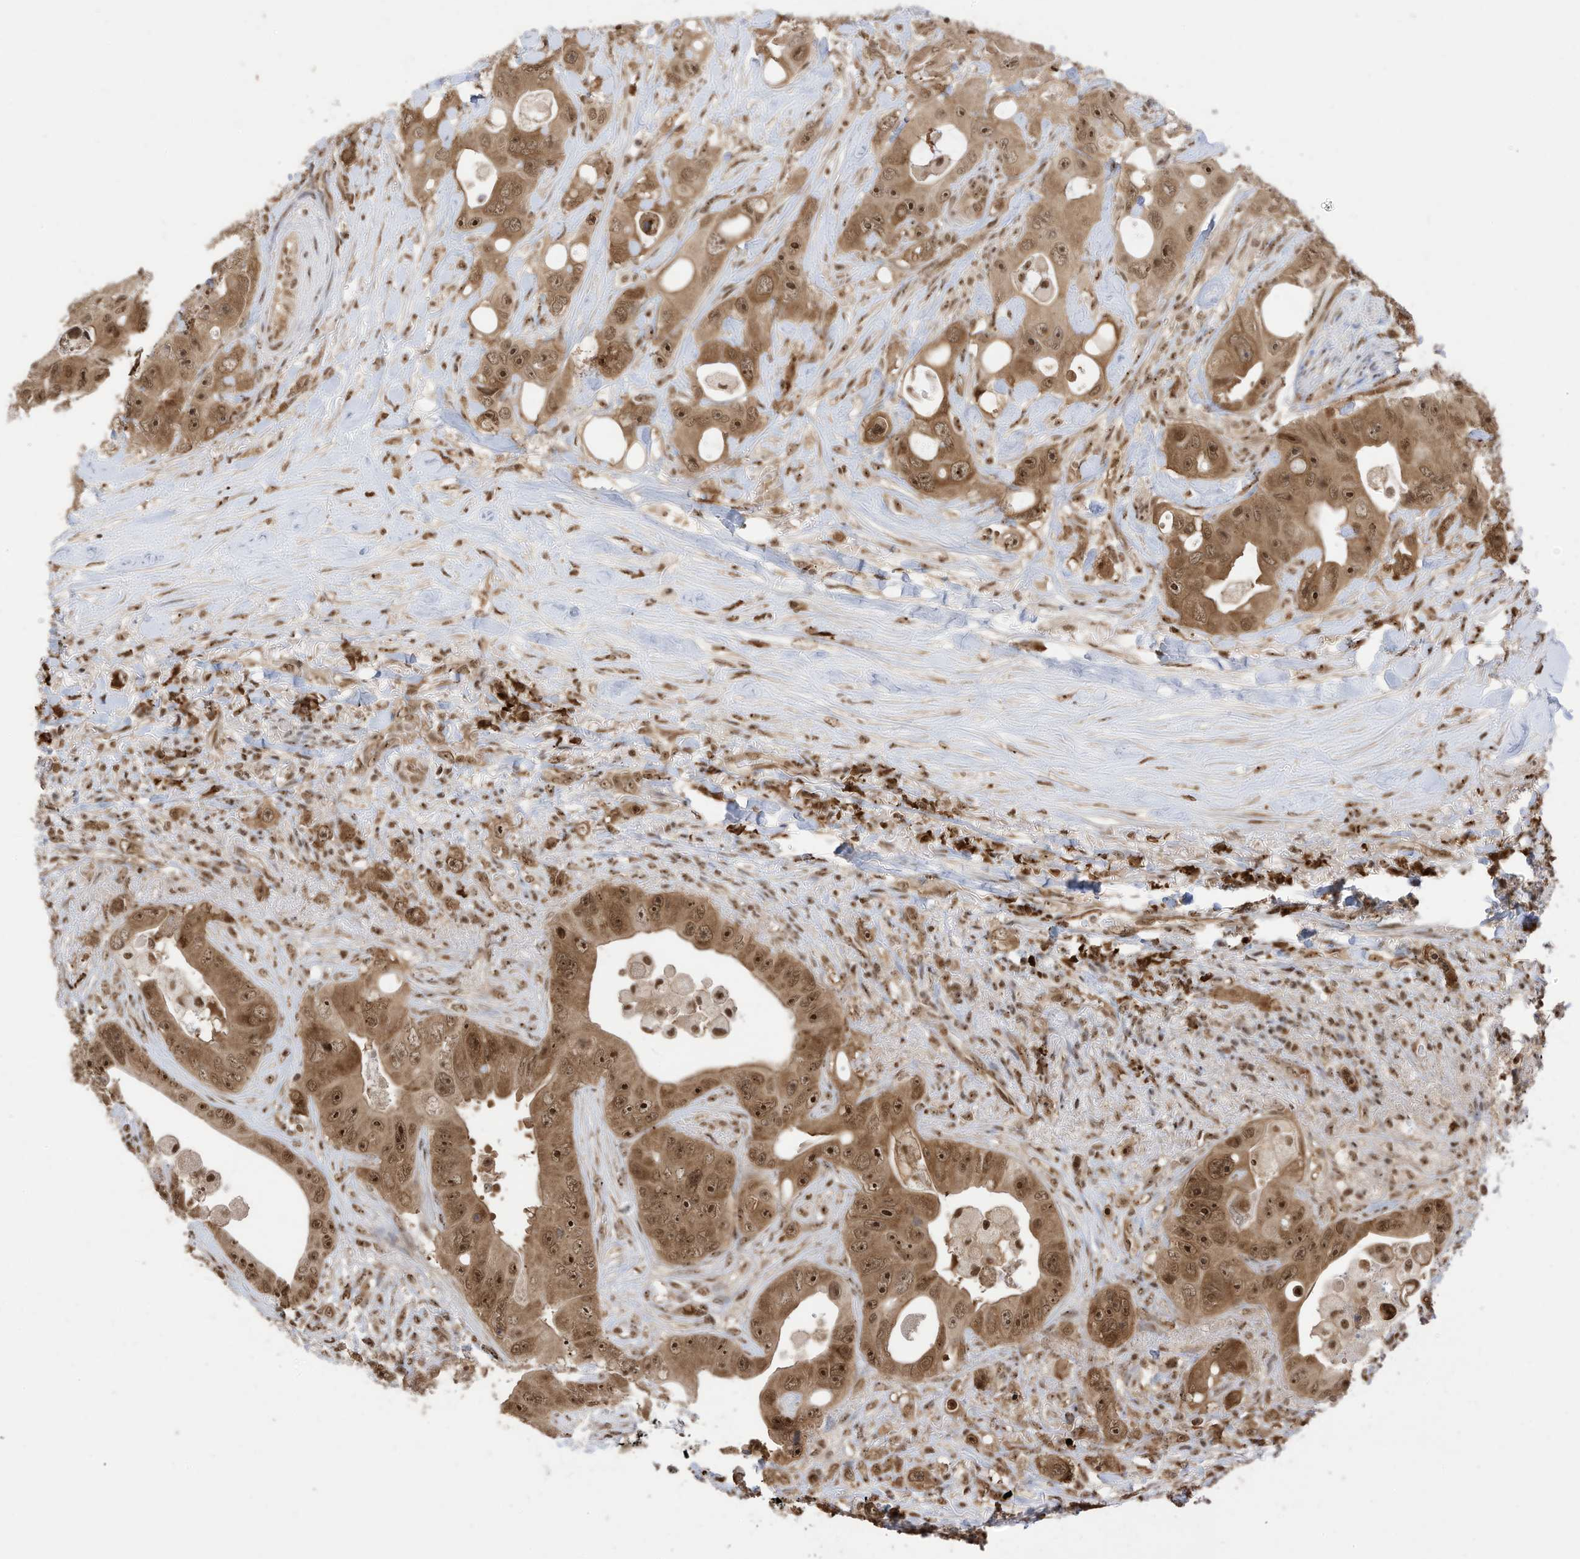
{"staining": {"intensity": "moderate", "quantity": ">75%", "location": "cytoplasmic/membranous,nuclear"}, "tissue": "colorectal cancer", "cell_type": "Tumor cells", "image_type": "cancer", "snomed": [{"axis": "morphology", "description": "Adenocarcinoma, NOS"}, {"axis": "topography", "description": "Colon"}], "caption": "Immunohistochemical staining of human colorectal adenocarcinoma demonstrates medium levels of moderate cytoplasmic/membranous and nuclear expression in about >75% of tumor cells.", "gene": "ZNF195", "patient": {"sex": "female", "age": 46}}